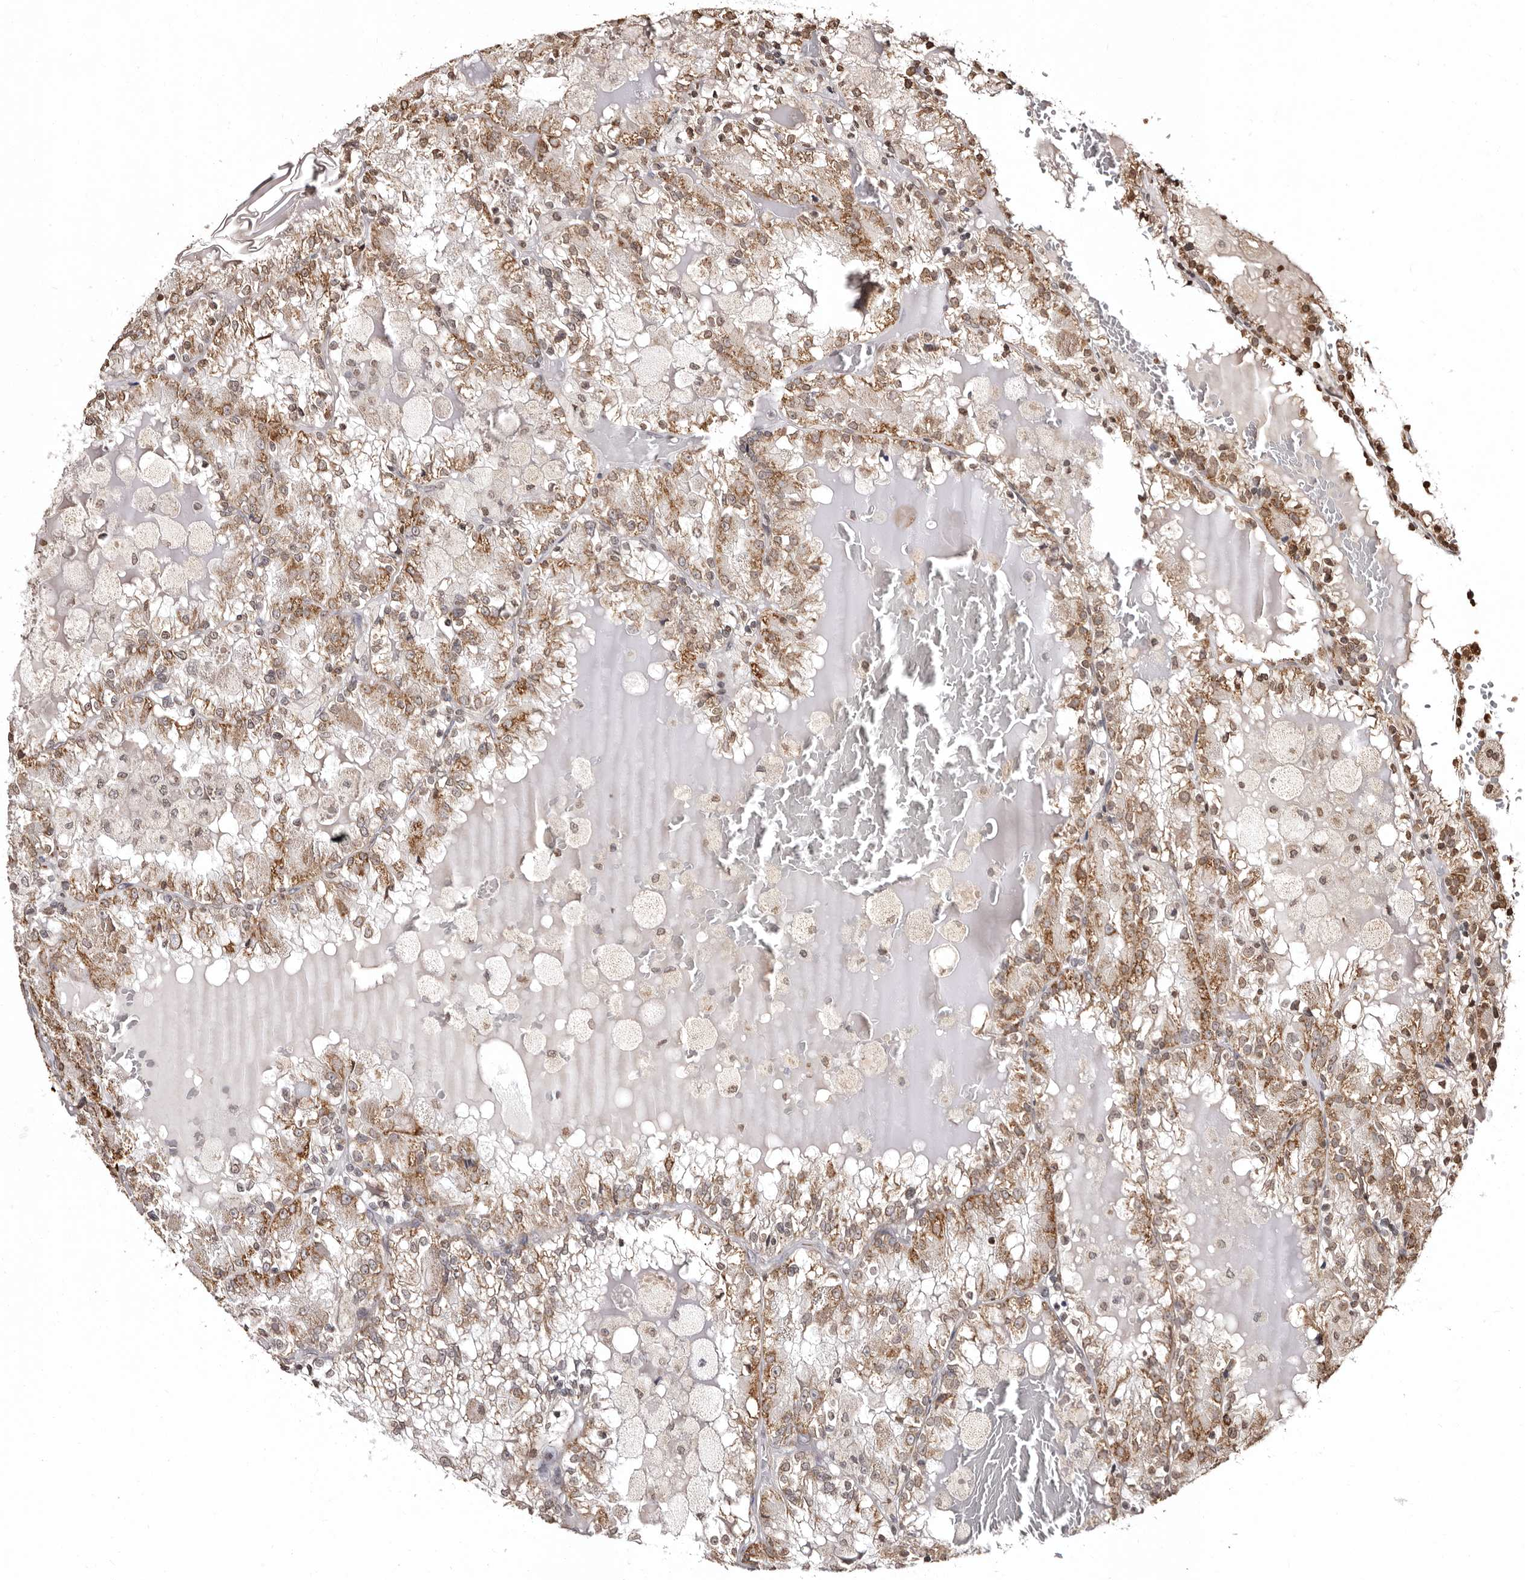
{"staining": {"intensity": "moderate", "quantity": ">75%", "location": "cytoplasmic/membranous"}, "tissue": "renal cancer", "cell_type": "Tumor cells", "image_type": "cancer", "snomed": [{"axis": "morphology", "description": "Adenocarcinoma, NOS"}, {"axis": "topography", "description": "Kidney"}], "caption": "Human renal cancer stained with a brown dye shows moderate cytoplasmic/membranous positive staining in about >75% of tumor cells.", "gene": "CCDC190", "patient": {"sex": "female", "age": 56}}